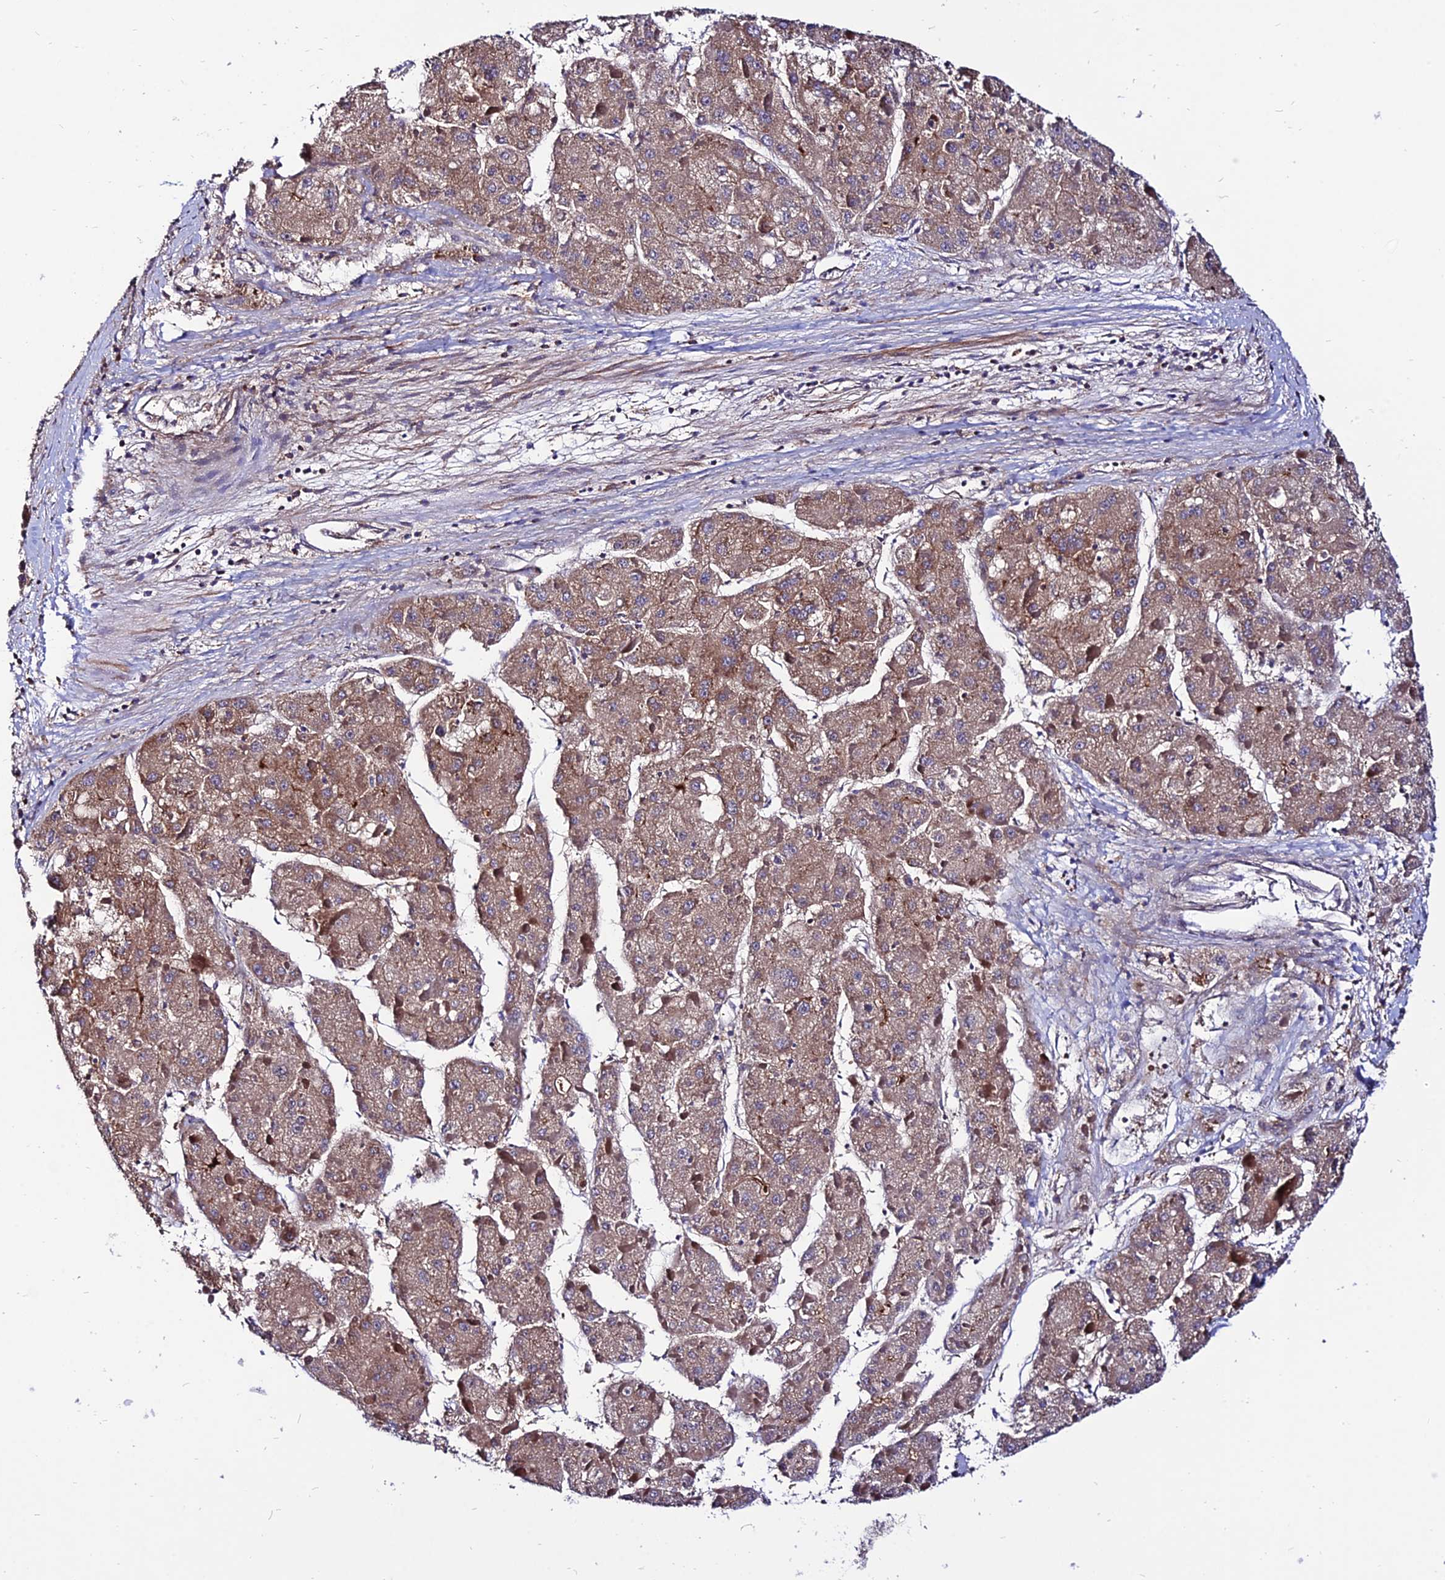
{"staining": {"intensity": "weak", "quantity": ">75%", "location": "cytoplasmic/membranous"}, "tissue": "liver cancer", "cell_type": "Tumor cells", "image_type": "cancer", "snomed": [{"axis": "morphology", "description": "Carcinoma, Hepatocellular, NOS"}, {"axis": "topography", "description": "Liver"}], "caption": "Immunohistochemistry (IHC) micrograph of neoplastic tissue: hepatocellular carcinoma (liver) stained using IHC demonstrates low levels of weak protein expression localized specifically in the cytoplasmic/membranous of tumor cells, appearing as a cytoplasmic/membranous brown color.", "gene": "PYM1", "patient": {"sex": "female", "age": 73}}